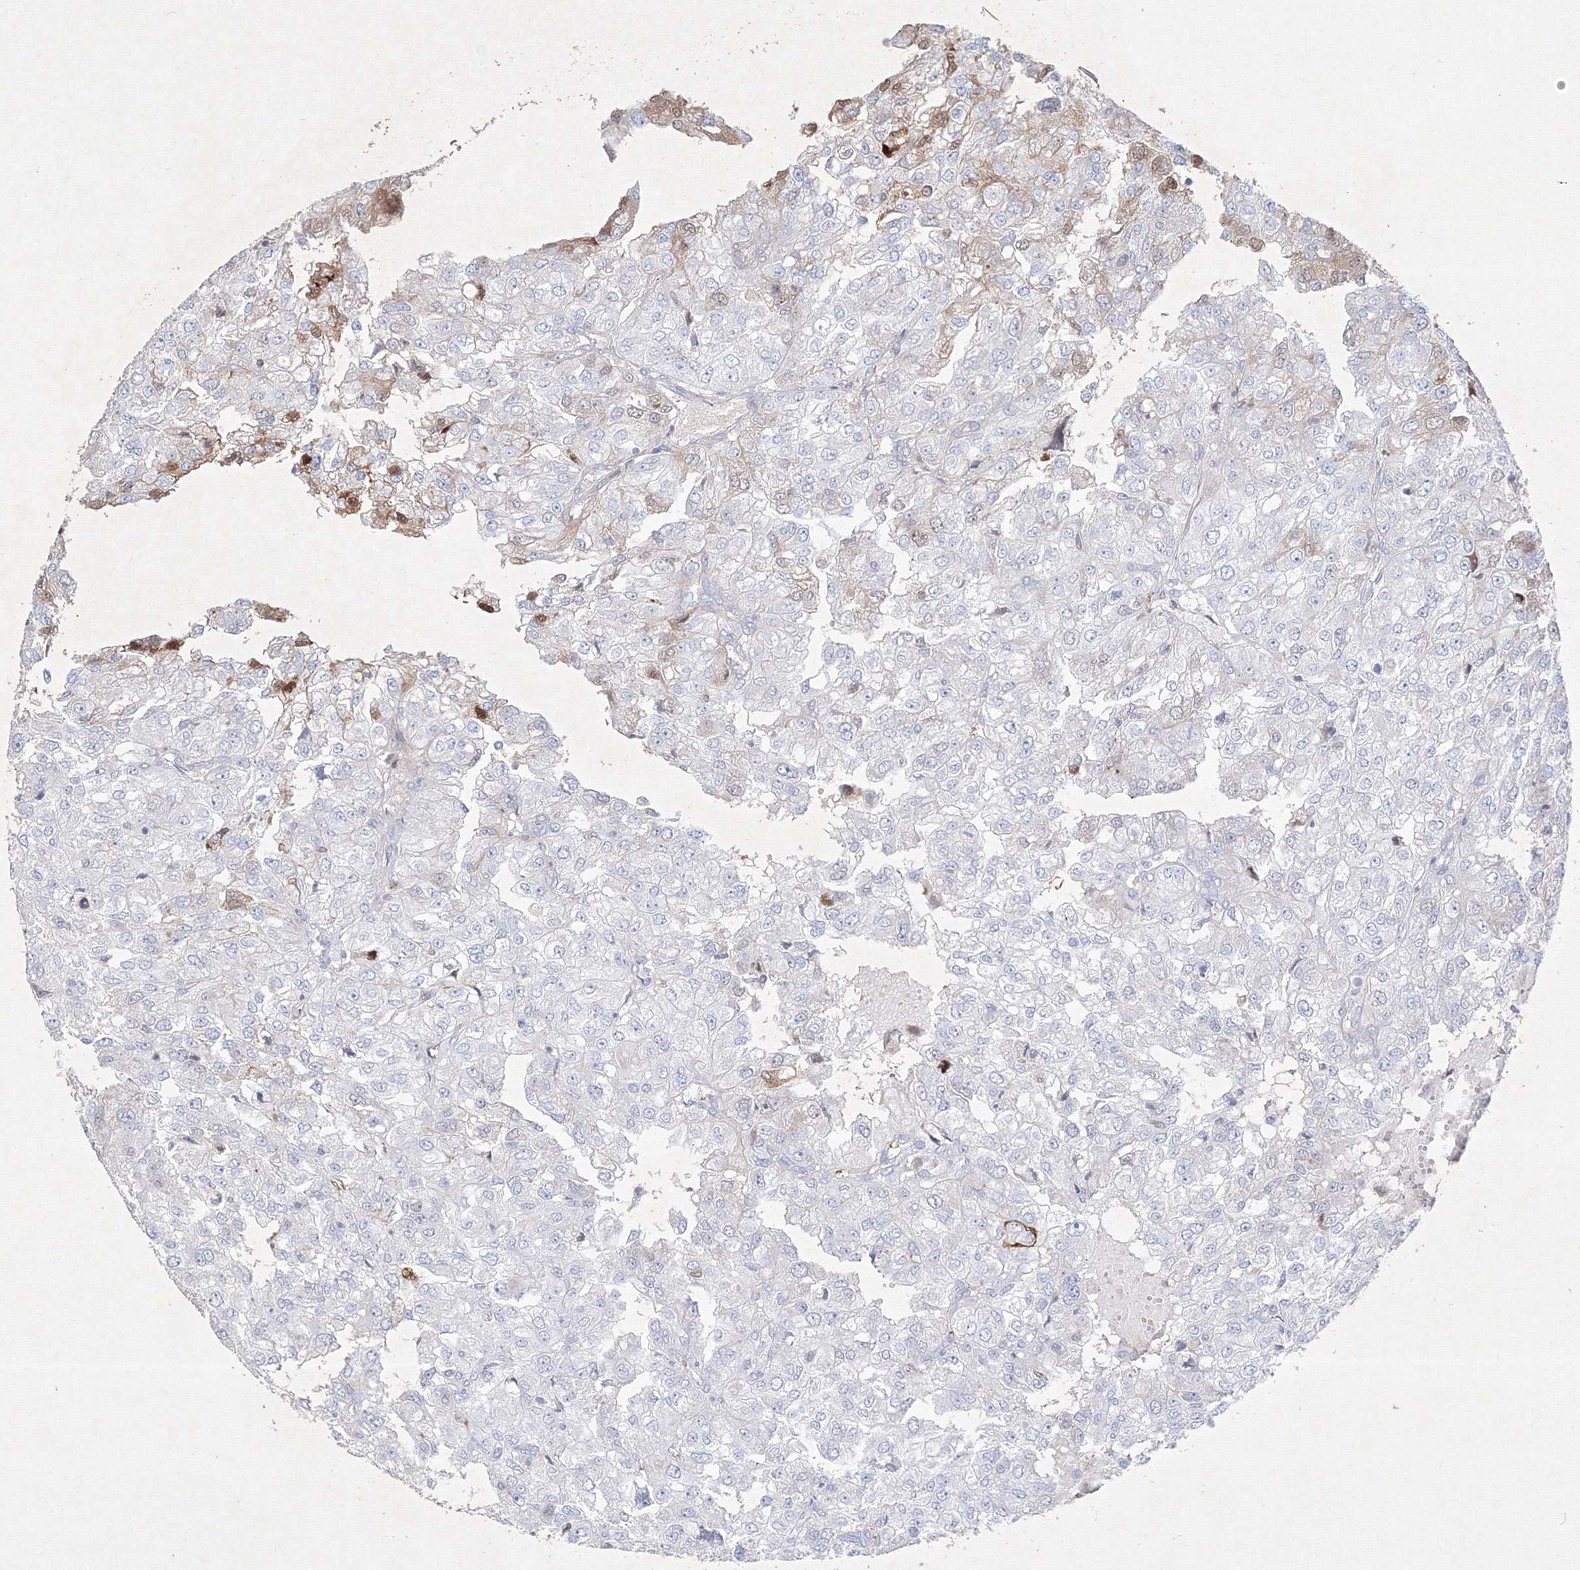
{"staining": {"intensity": "moderate", "quantity": "<25%", "location": "cytoplasmic/membranous,nuclear"}, "tissue": "renal cancer", "cell_type": "Tumor cells", "image_type": "cancer", "snomed": [{"axis": "morphology", "description": "Adenocarcinoma, NOS"}, {"axis": "topography", "description": "Kidney"}], "caption": "Human adenocarcinoma (renal) stained with a brown dye shows moderate cytoplasmic/membranous and nuclear positive expression in approximately <25% of tumor cells.", "gene": "CXXC4", "patient": {"sex": "female", "age": 54}}